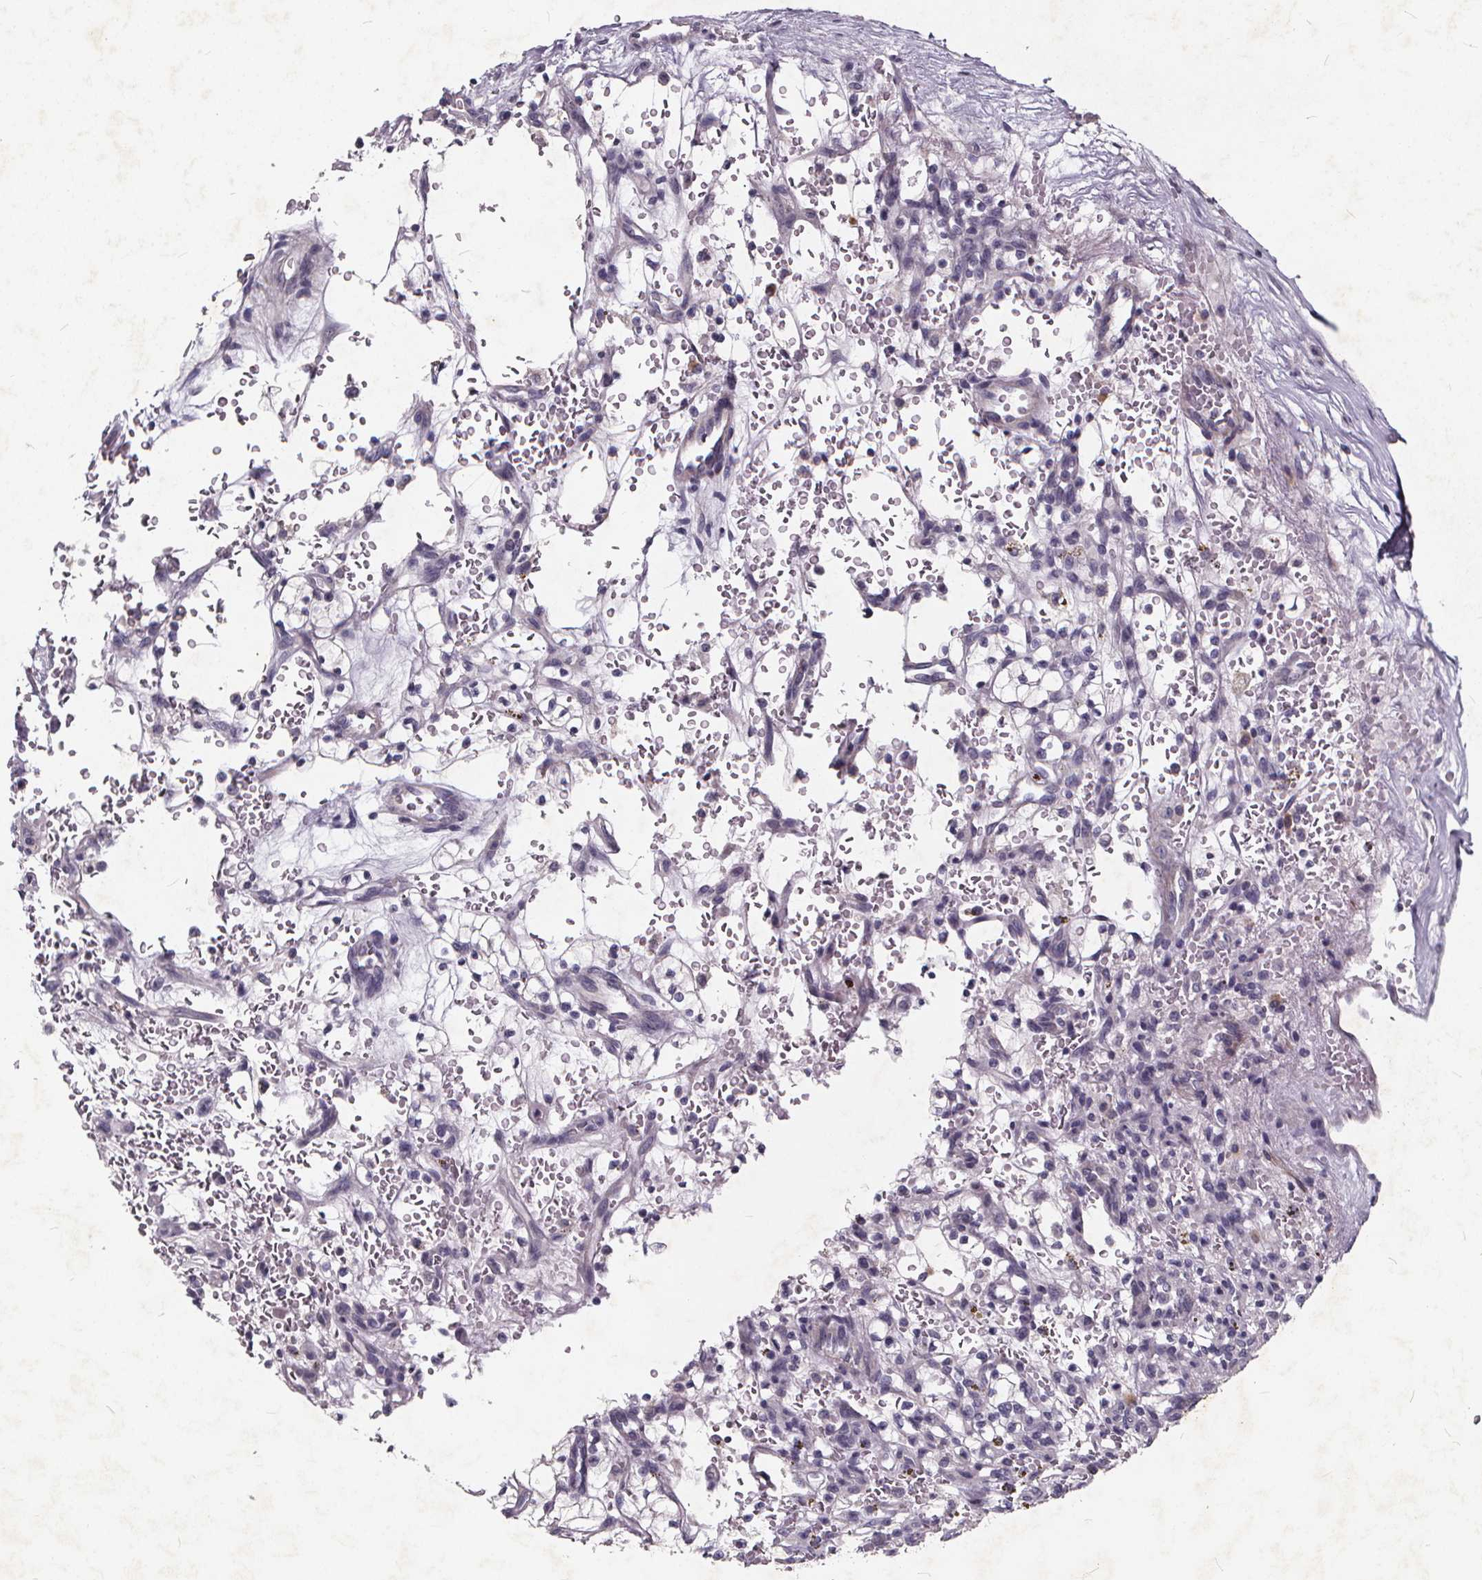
{"staining": {"intensity": "negative", "quantity": "none", "location": "none"}, "tissue": "renal cancer", "cell_type": "Tumor cells", "image_type": "cancer", "snomed": [{"axis": "morphology", "description": "Adenocarcinoma, NOS"}, {"axis": "topography", "description": "Kidney"}], "caption": "Tumor cells are negative for brown protein staining in adenocarcinoma (renal). Nuclei are stained in blue.", "gene": "TSPAN14", "patient": {"sex": "female", "age": 64}}